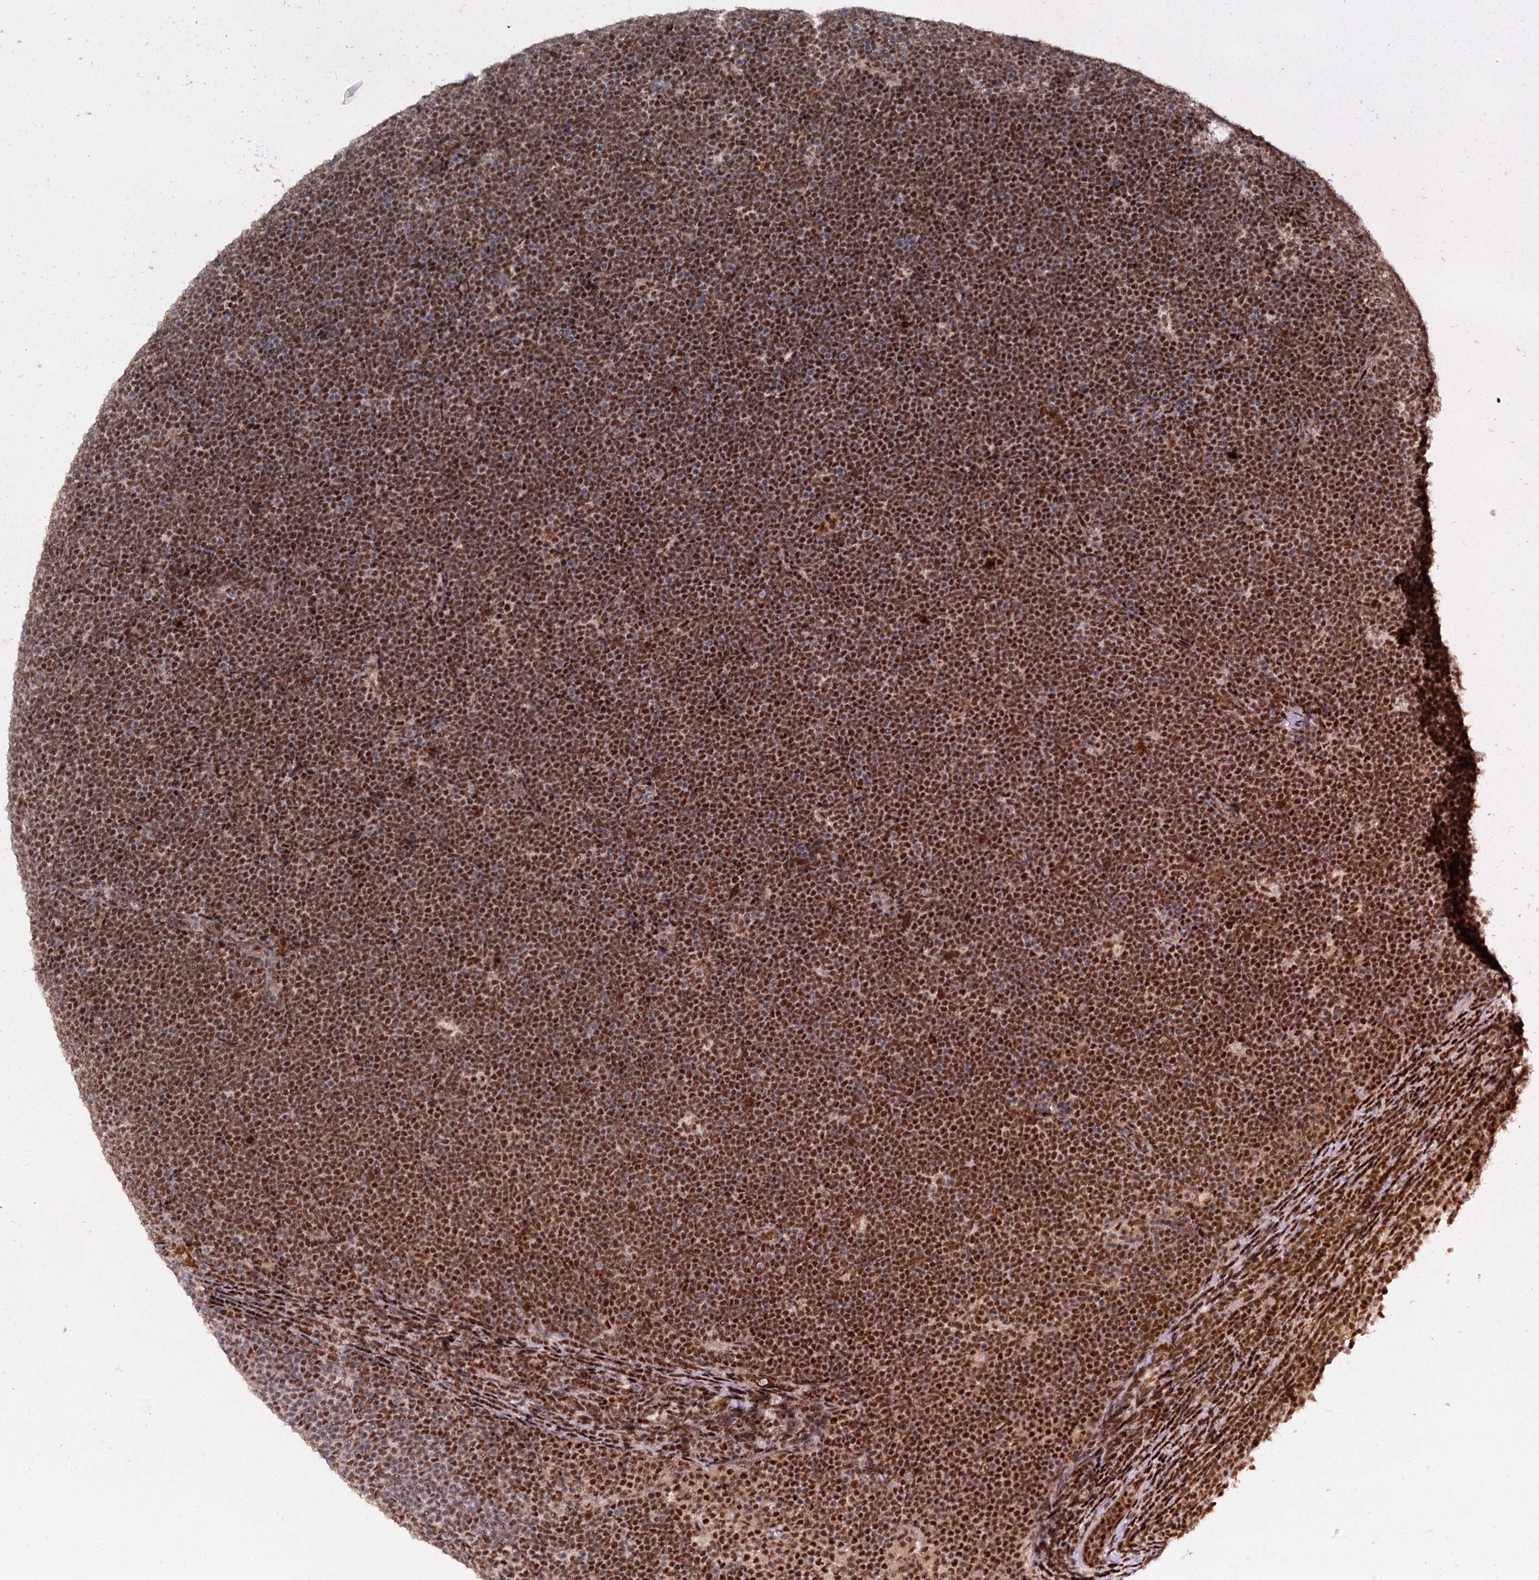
{"staining": {"intensity": "strong", "quantity": ">75%", "location": "nuclear"}, "tissue": "lymphoma", "cell_type": "Tumor cells", "image_type": "cancer", "snomed": [{"axis": "morphology", "description": "Malignant lymphoma, non-Hodgkin's type, High grade"}, {"axis": "topography", "description": "Lymph node"}], "caption": "Lymphoma stained with immunohistochemistry reveals strong nuclear positivity in about >75% of tumor cells.", "gene": "BUD13", "patient": {"sex": "male", "age": 13}}